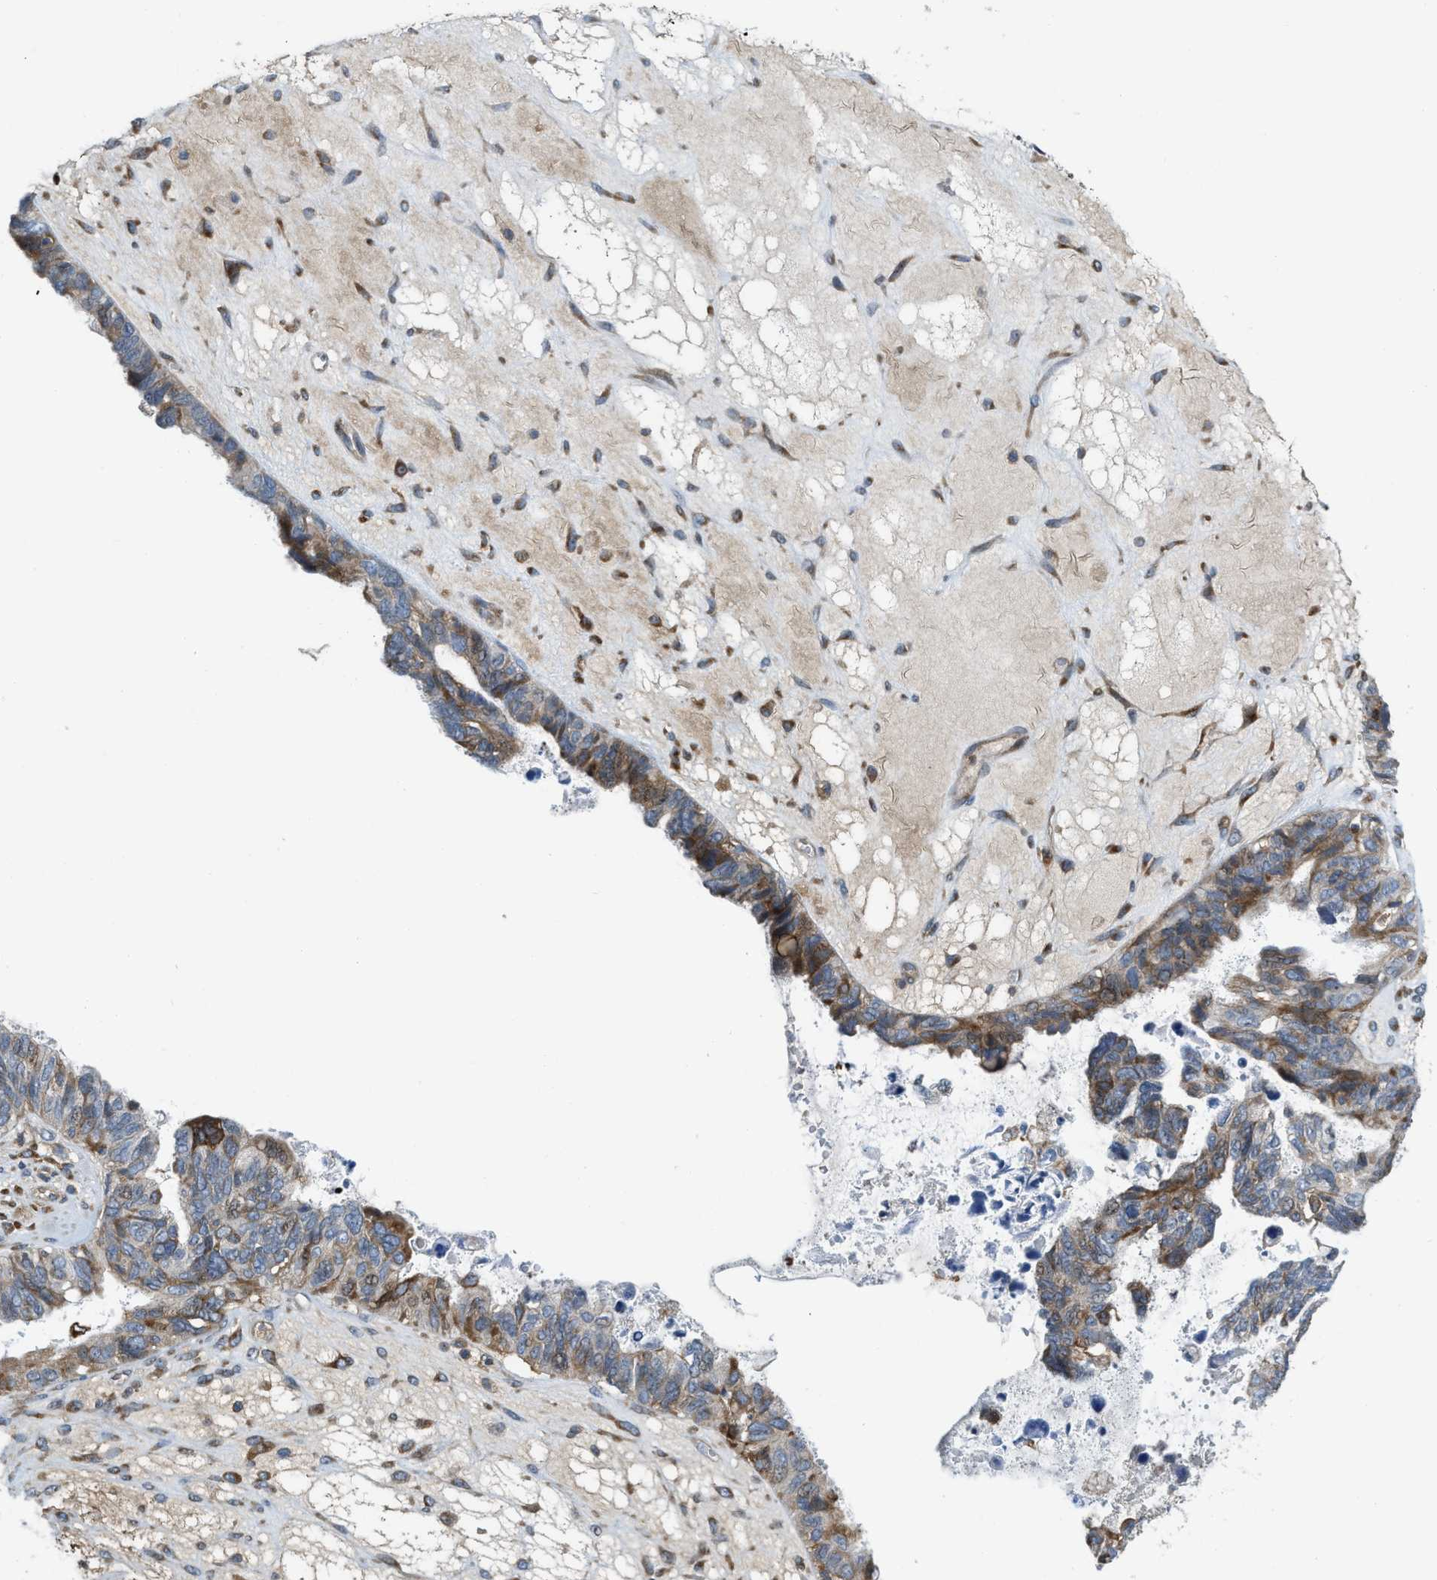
{"staining": {"intensity": "weak", "quantity": "25%-75%", "location": "cytoplasmic/membranous"}, "tissue": "ovarian cancer", "cell_type": "Tumor cells", "image_type": "cancer", "snomed": [{"axis": "morphology", "description": "Cystadenocarcinoma, serous, NOS"}, {"axis": "topography", "description": "Ovary"}], "caption": "Protein expression analysis of ovarian serous cystadenocarcinoma demonstrates weak cytoplasmic/membranous expression in about 25%-75% of tumor cells.", "gene": "DIPK1A", "patient": {"sex": "female", "age": 79}}